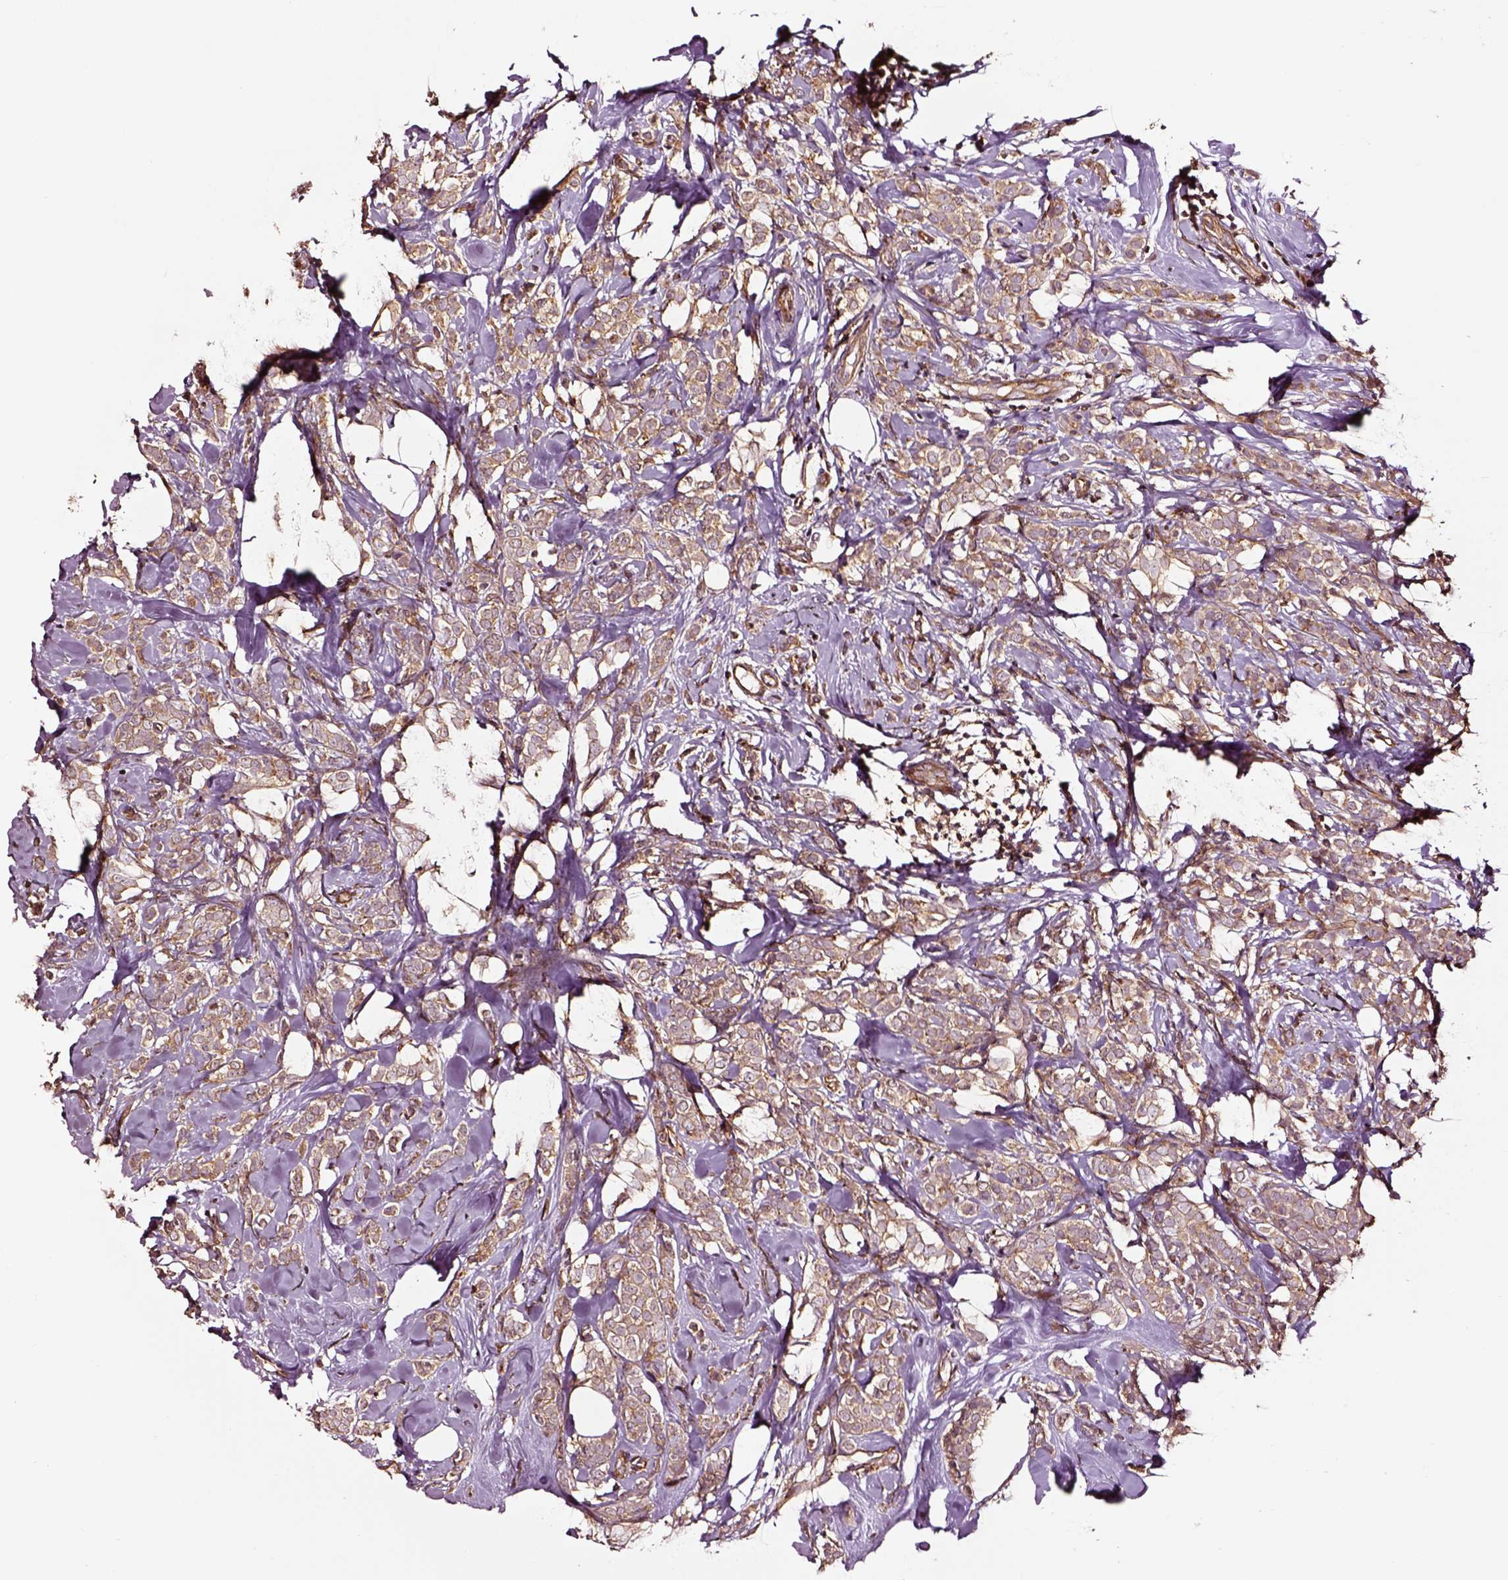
{"staining": {"intensity": "moderate", "quantity": ">75%", "location": "cytoplasmic/membranous"}, "tissue": "breast cancer", "cell_type": "Tumor cells", "image_type": "cancer", "snomed": [{"axis": "morphology", "description": "Lobular carcinoma"}, {"axis": "topography", "description": "Breast"}], "caption": "Breast lobular carcinoma tissue demonstrates moderate cytoplasmic/membranous positivity in approximately >75% of tumor cells", "gene": "RASSF5", "patient": {"sex": "female", "age": 49}}